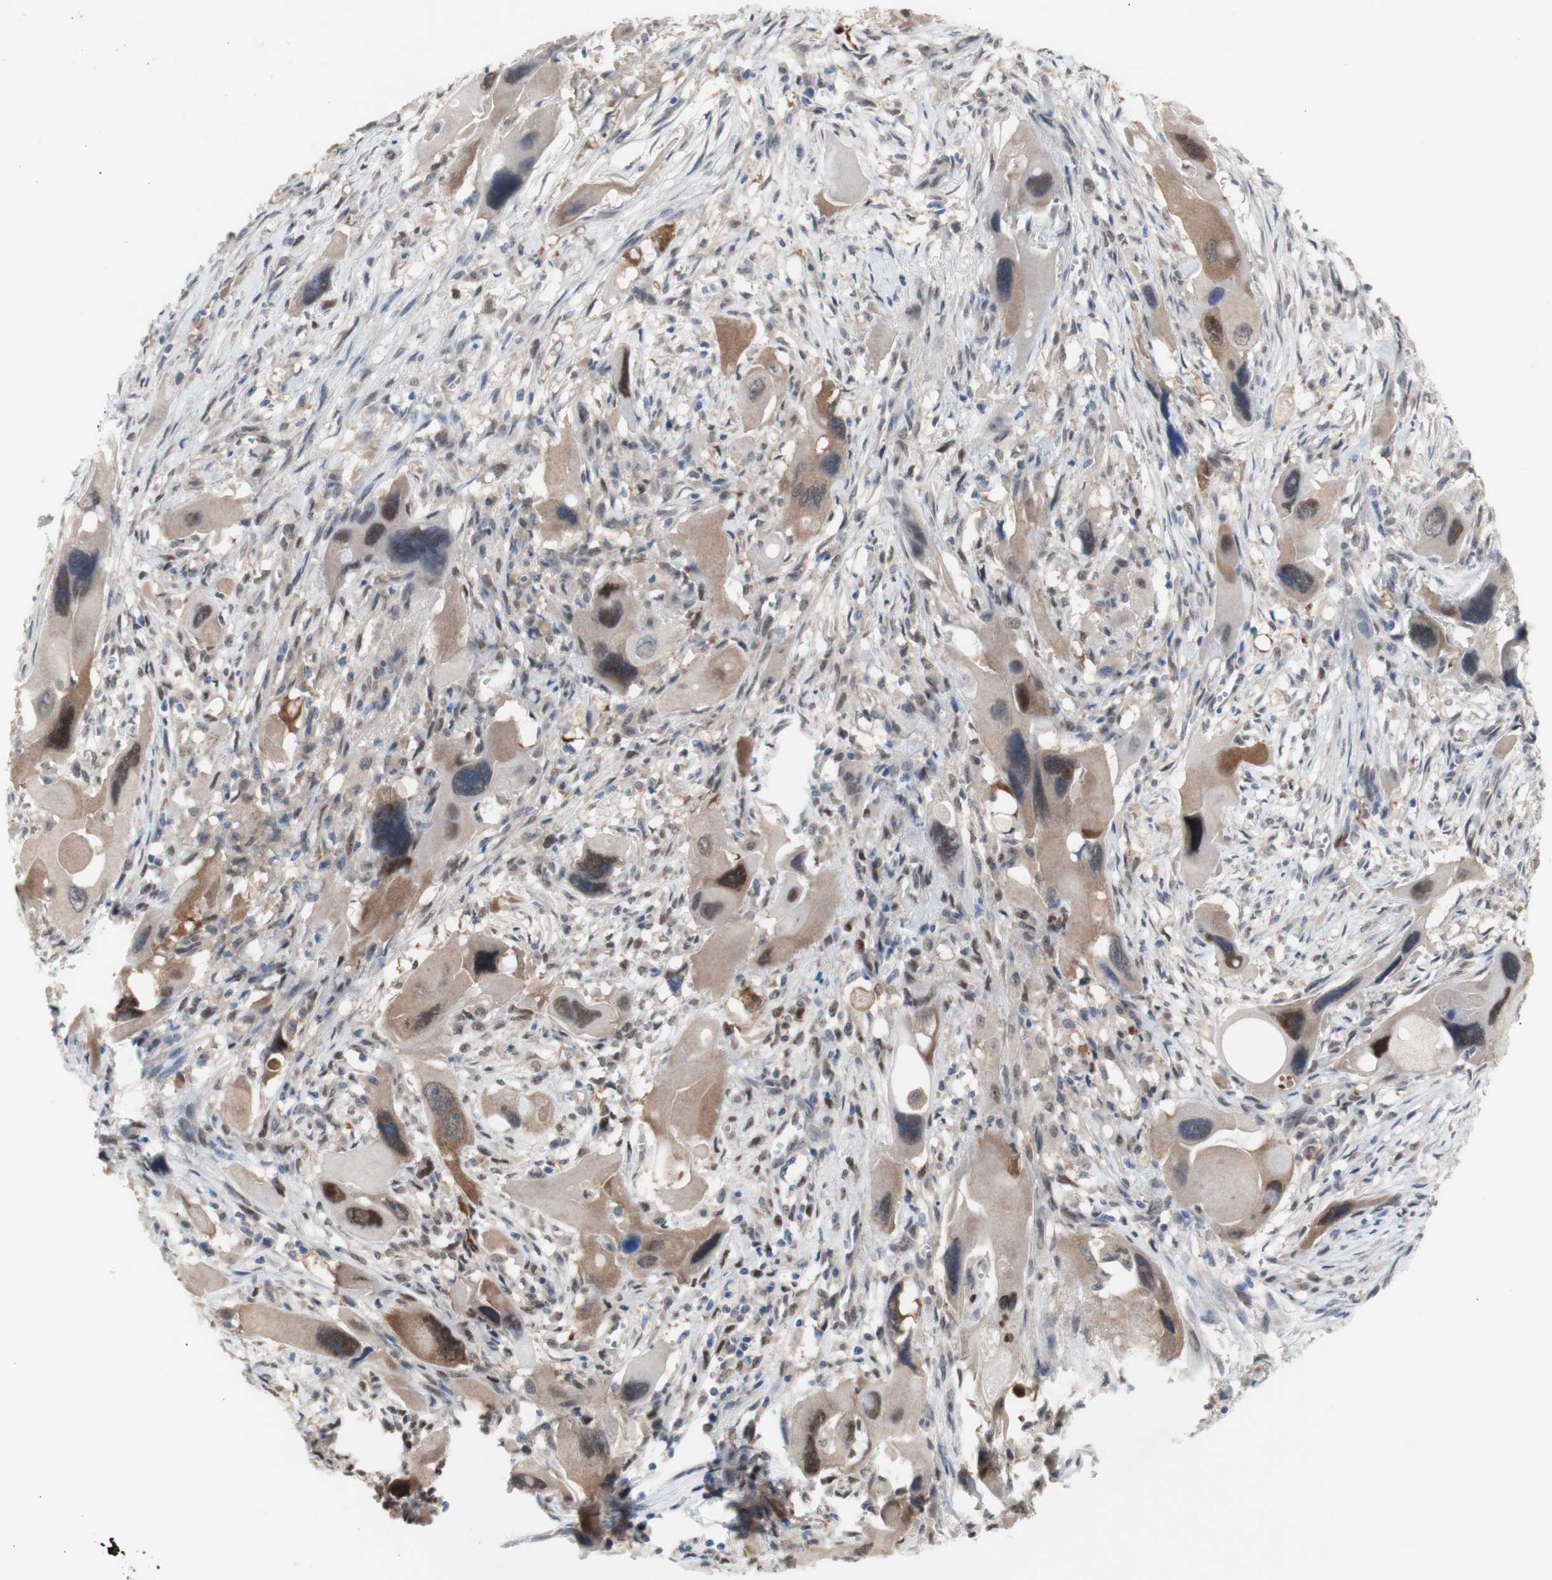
{"staining": {"intensity": "weak", "quantity": ">75%", "location": "cytoplasmic/membranous,nuclear"}, "tissue": "pancreatic cancer", "cell_type": "Tumor cells", "image_type": "cancer", "snomed": [{"axis": "morphology", "description": "Adenocarcinoma, NOS"}, {"axis": "topography", "description": "Pancreas"}], "caption": "A high-resolution image shows immunohistochemistry staining of adenocarcinoma (pancreatic), which reveals weak cytoplasmic/membranous and nuclear staining in approximately >75% of tumor cells.", "gene": "PRMT5", "patient": {"sex": "male", "age": 73}}